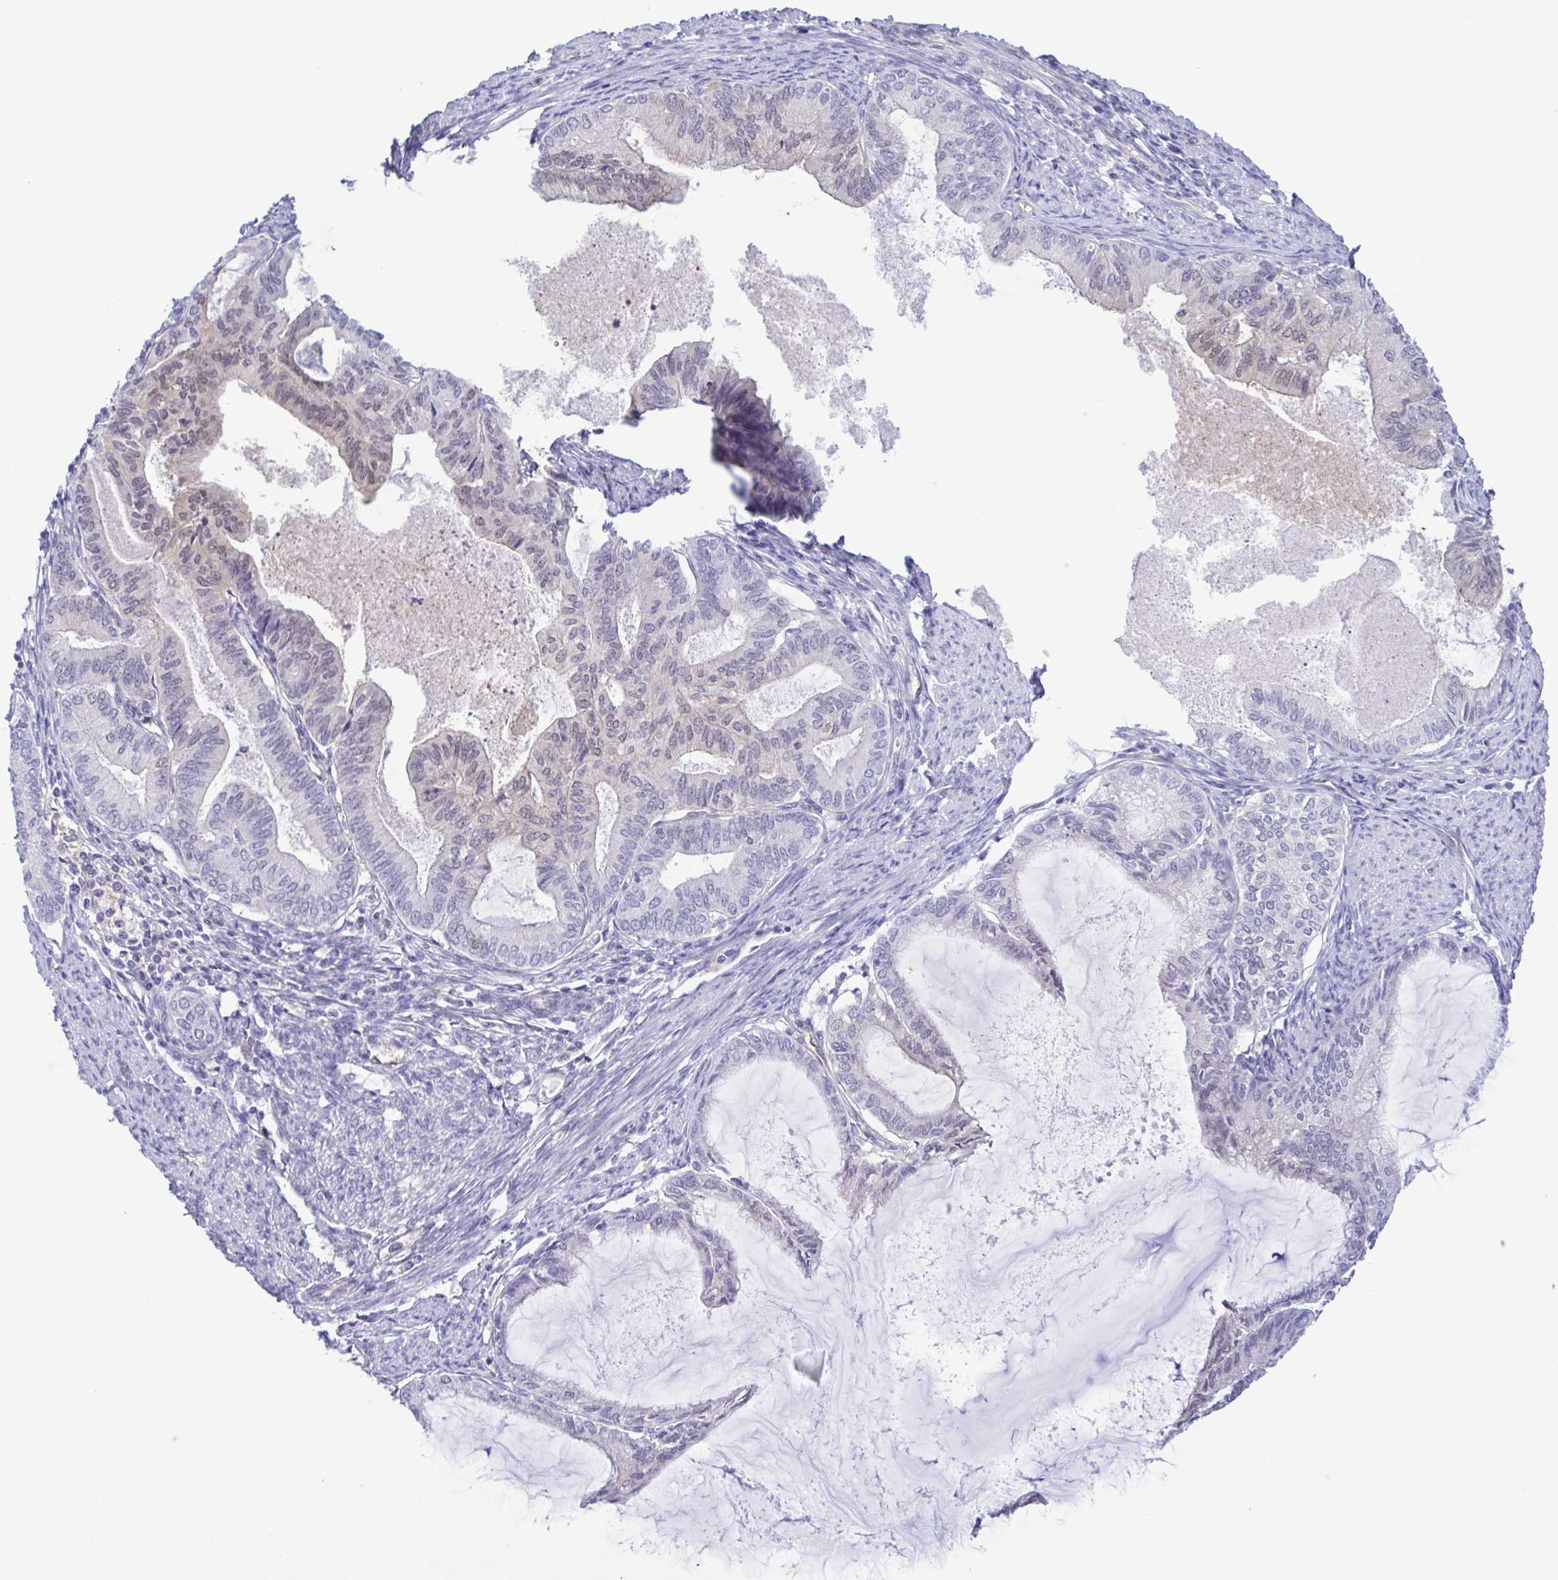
{"staining": {"intensity": "weak", "quantity": "<25%", "location": "nuclear"}, "tissue": "endometrial cancer", "cell_type": "Tumor cells", "image_type": "cancer", "snomed": [{"axis": "morphology", "description": "Adenocarcinoma, NOS"}, {"axis": "topography", "description": "Endometrium"}], "caption": "An image of human endometrial adenocarcinoma is negative for staining in tumor cells.", "gene": "LDHC", "patient": {"sex": "female", "age": 86}}